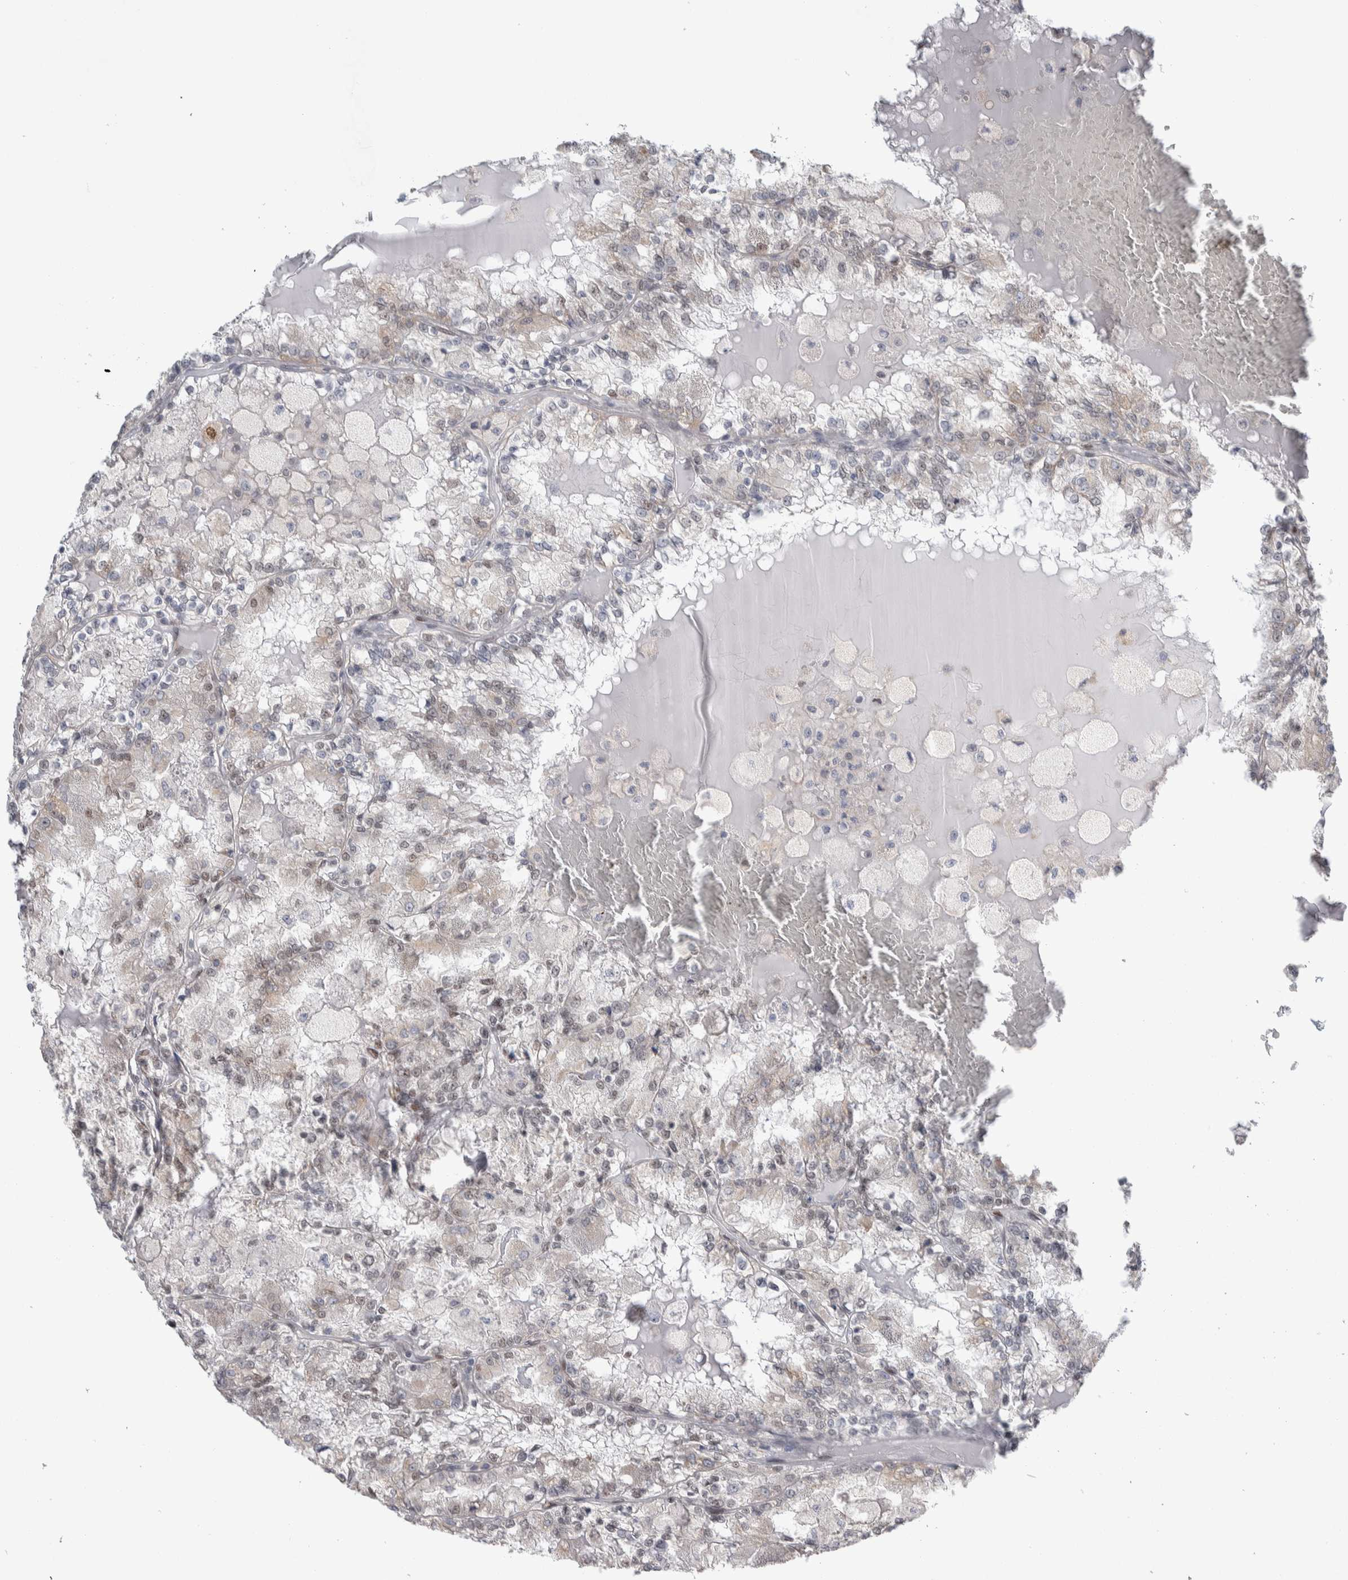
{"staining": {"intensity": "negative", "quantity": "none", "location": "none"}, "tissue": "renal cancer", "cell_type": "Tumor cells", "image_type": "cancer", "snomed": [{"axis": "morphology", "description": "Adenocarcinoma, NOS"}, {"axis": "topography", "description": "Kidney"}], "caption": "Tumor cells show no significant protein expression in adenocarcinoma (renal). (Stains: DAB (3,3'-diaminobenzidine) immunohistochemistry with hematoxylin counter stain, Microscopy: brightfield microscopy at high magnification).", "gene": "TAX1BP1", "patient": {"sex": "female", "age": 56}}